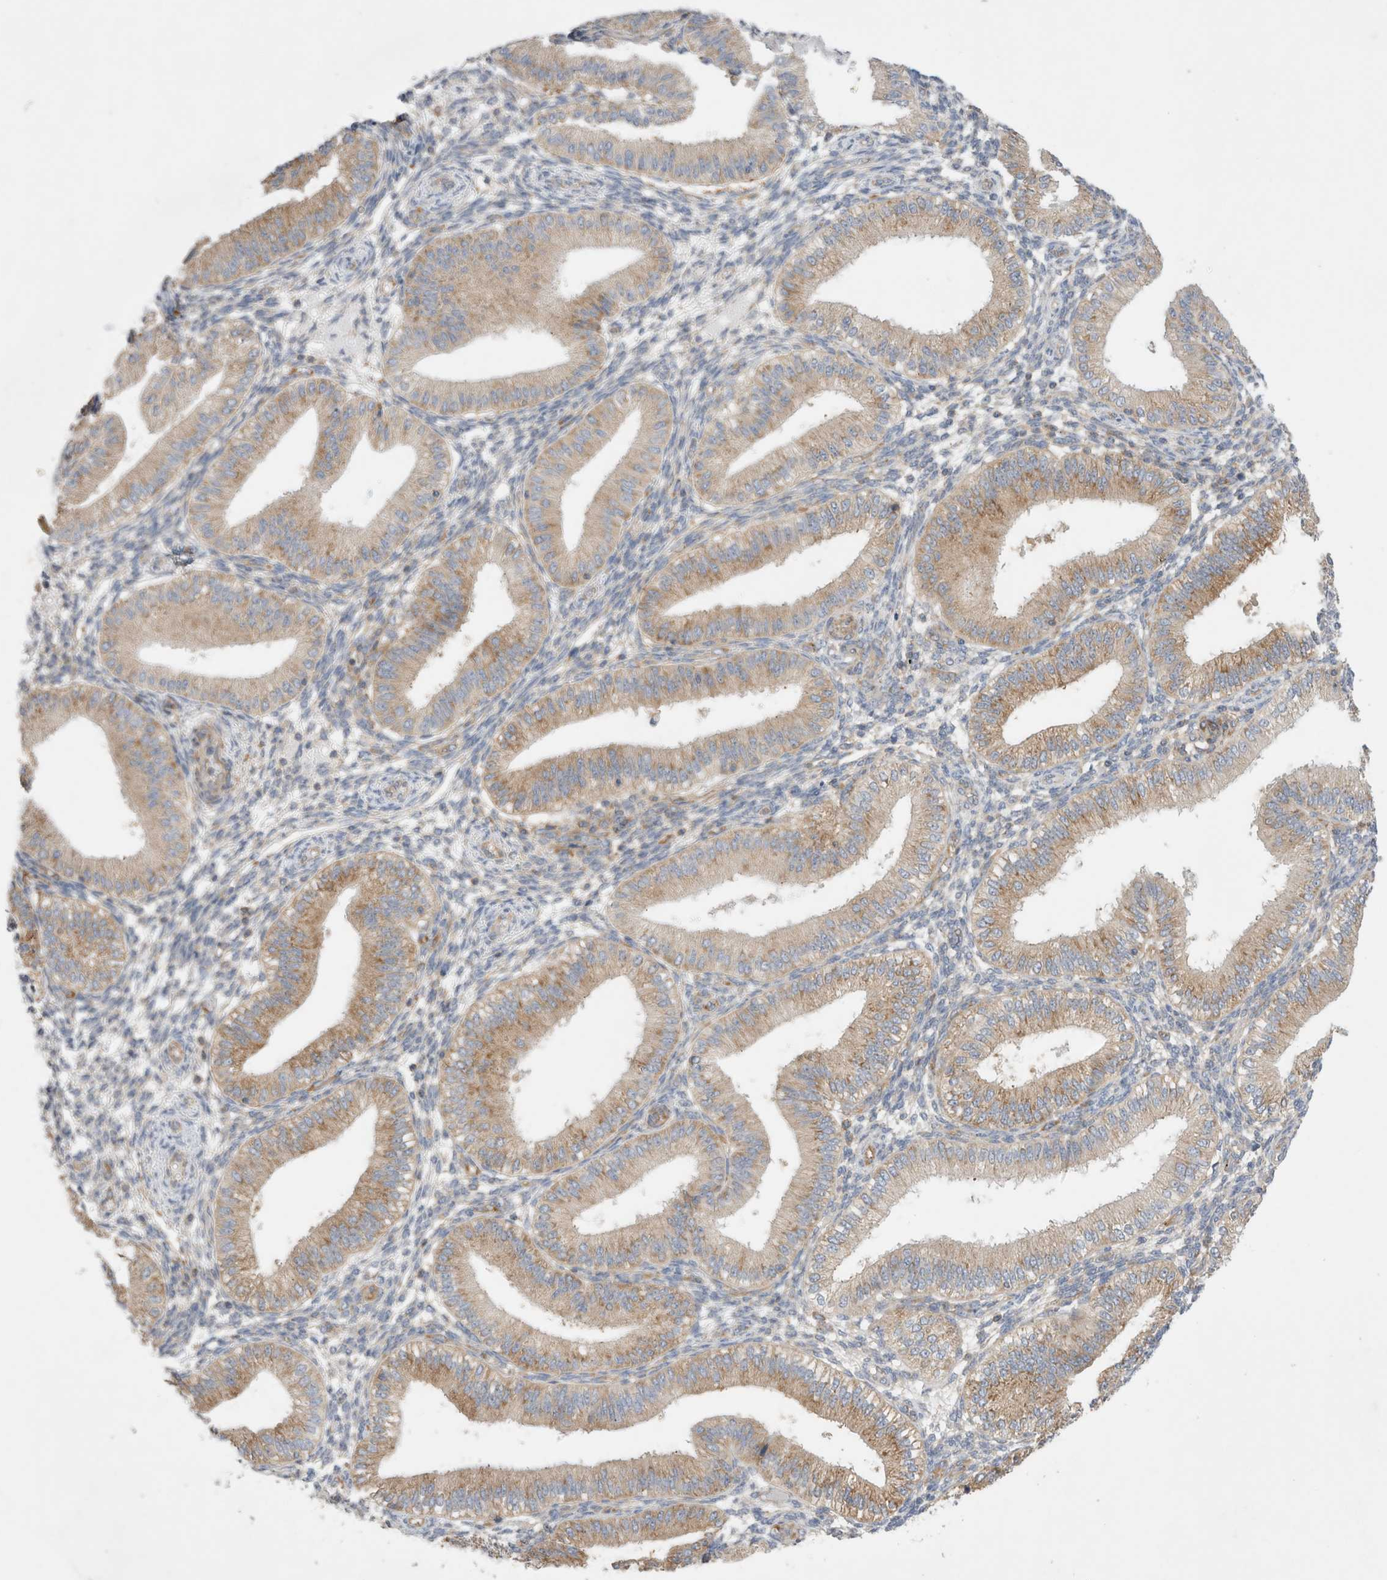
{"staining": {"intensity": "weak", "quantity": "<25%", "location": "cytoplasmic/membranous"}, "tissue": "endometrium", "cell_type": "Cells in endometrial stroma", "image_type": "normal", "snomed": [{"axis": "morphology", "description": "Normal tissue, NOS"}, {"axis": "topography", "description": "Endometrium"}], "caption": "IHC image of unremarkable endometrium stained for a protein (brown), which exhibits no staining in cells in endometrial stroma.", "gene": "ZNF23", "patient": {"sex": "female", "age": 39}}